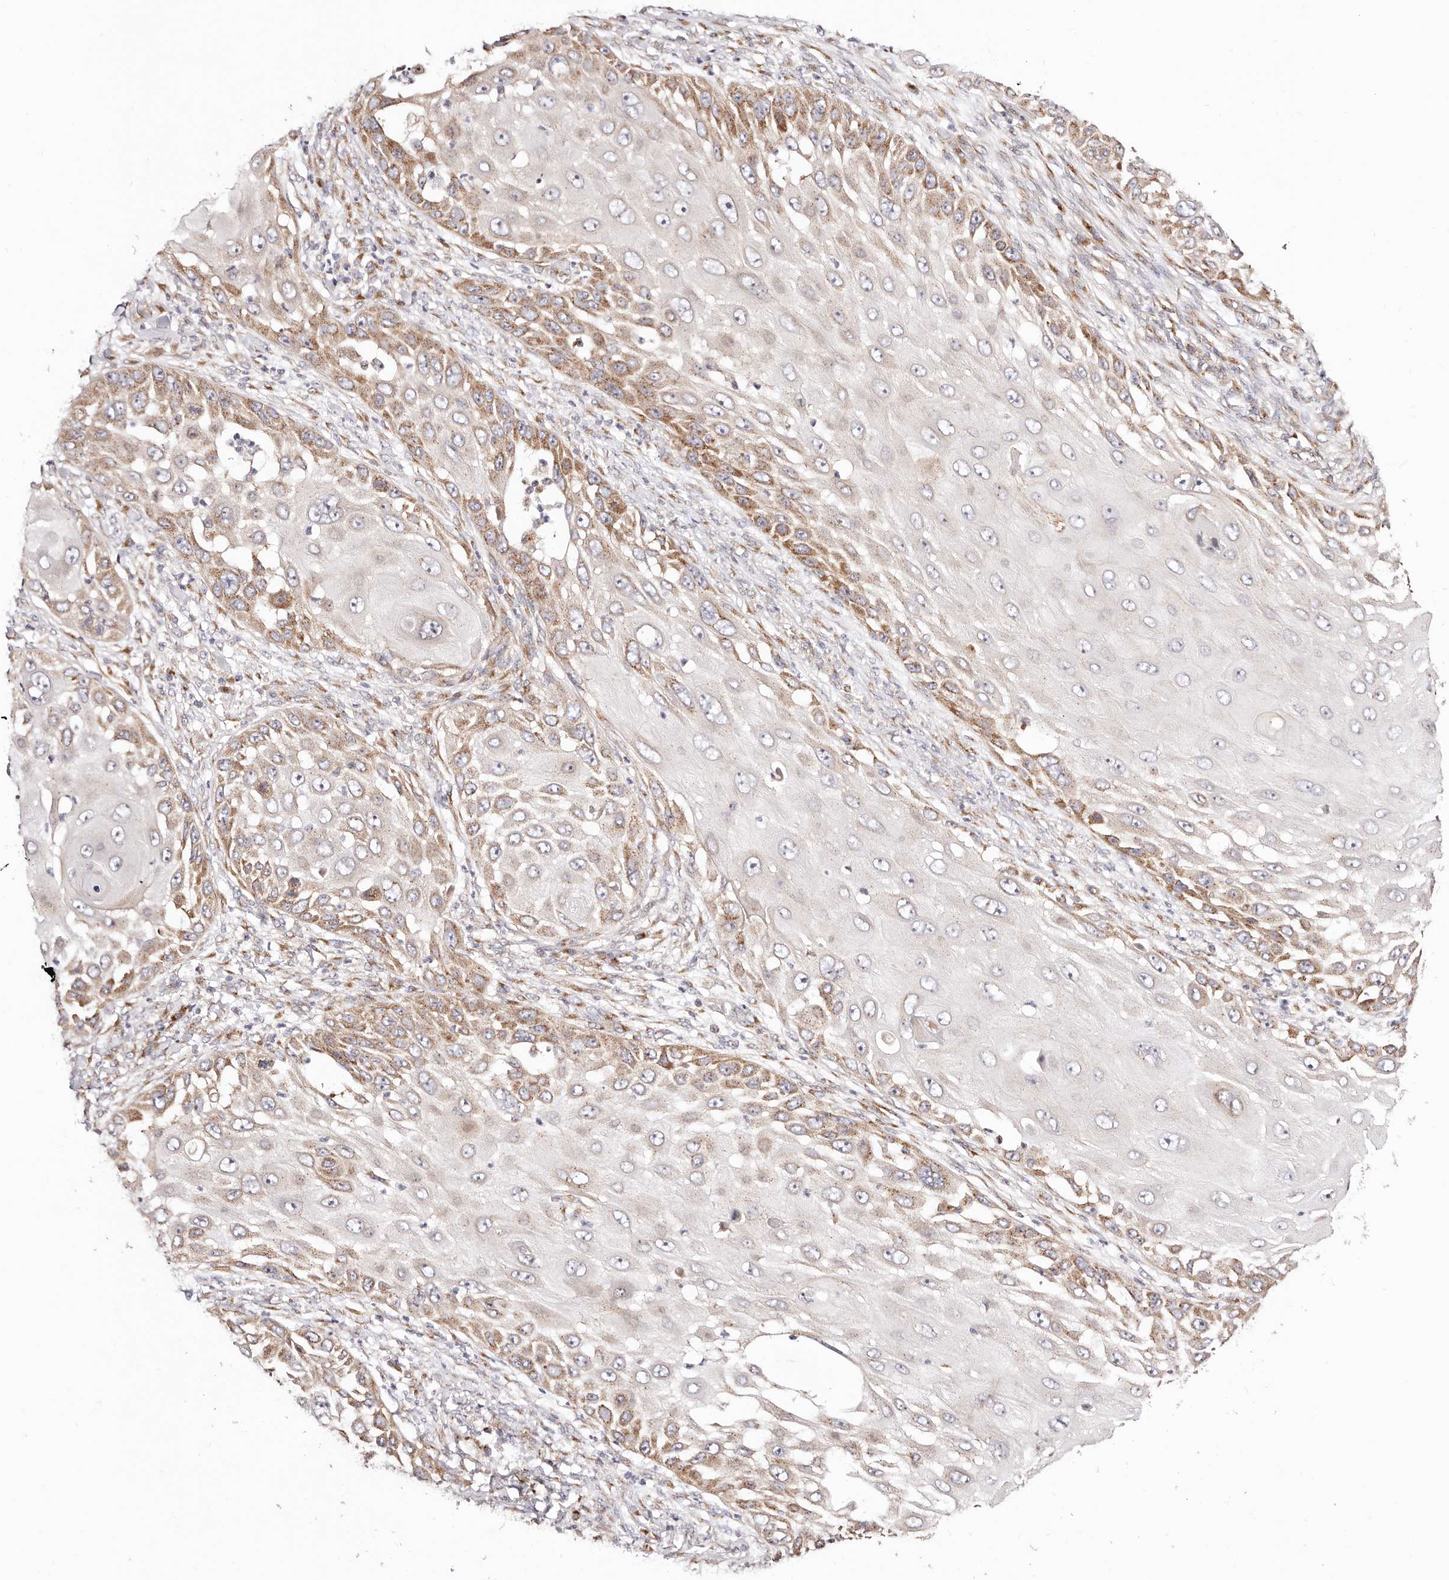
{"staining": {"intensity": "moderate", "quantity": "<25%", "location": "cytoplasmic/membranous"}, "tissue": "skin cancer", "cell_type": "Tumor cells", "image_type": "cancer", "snomed": [{"axis": "morphology", "description": "Squamous cell carcinoma, NOS"}, {"axis": "topography", "description": "Skin"}], "caption": "Protein positivity by IHC exhibits moderate cytoplasmic/membranous expression in about <25% of tumor cells in skin cancer (squamous cell carcinoma).", "gene": "MAPK6", "patient": {"sex": "female", "age": 44}}